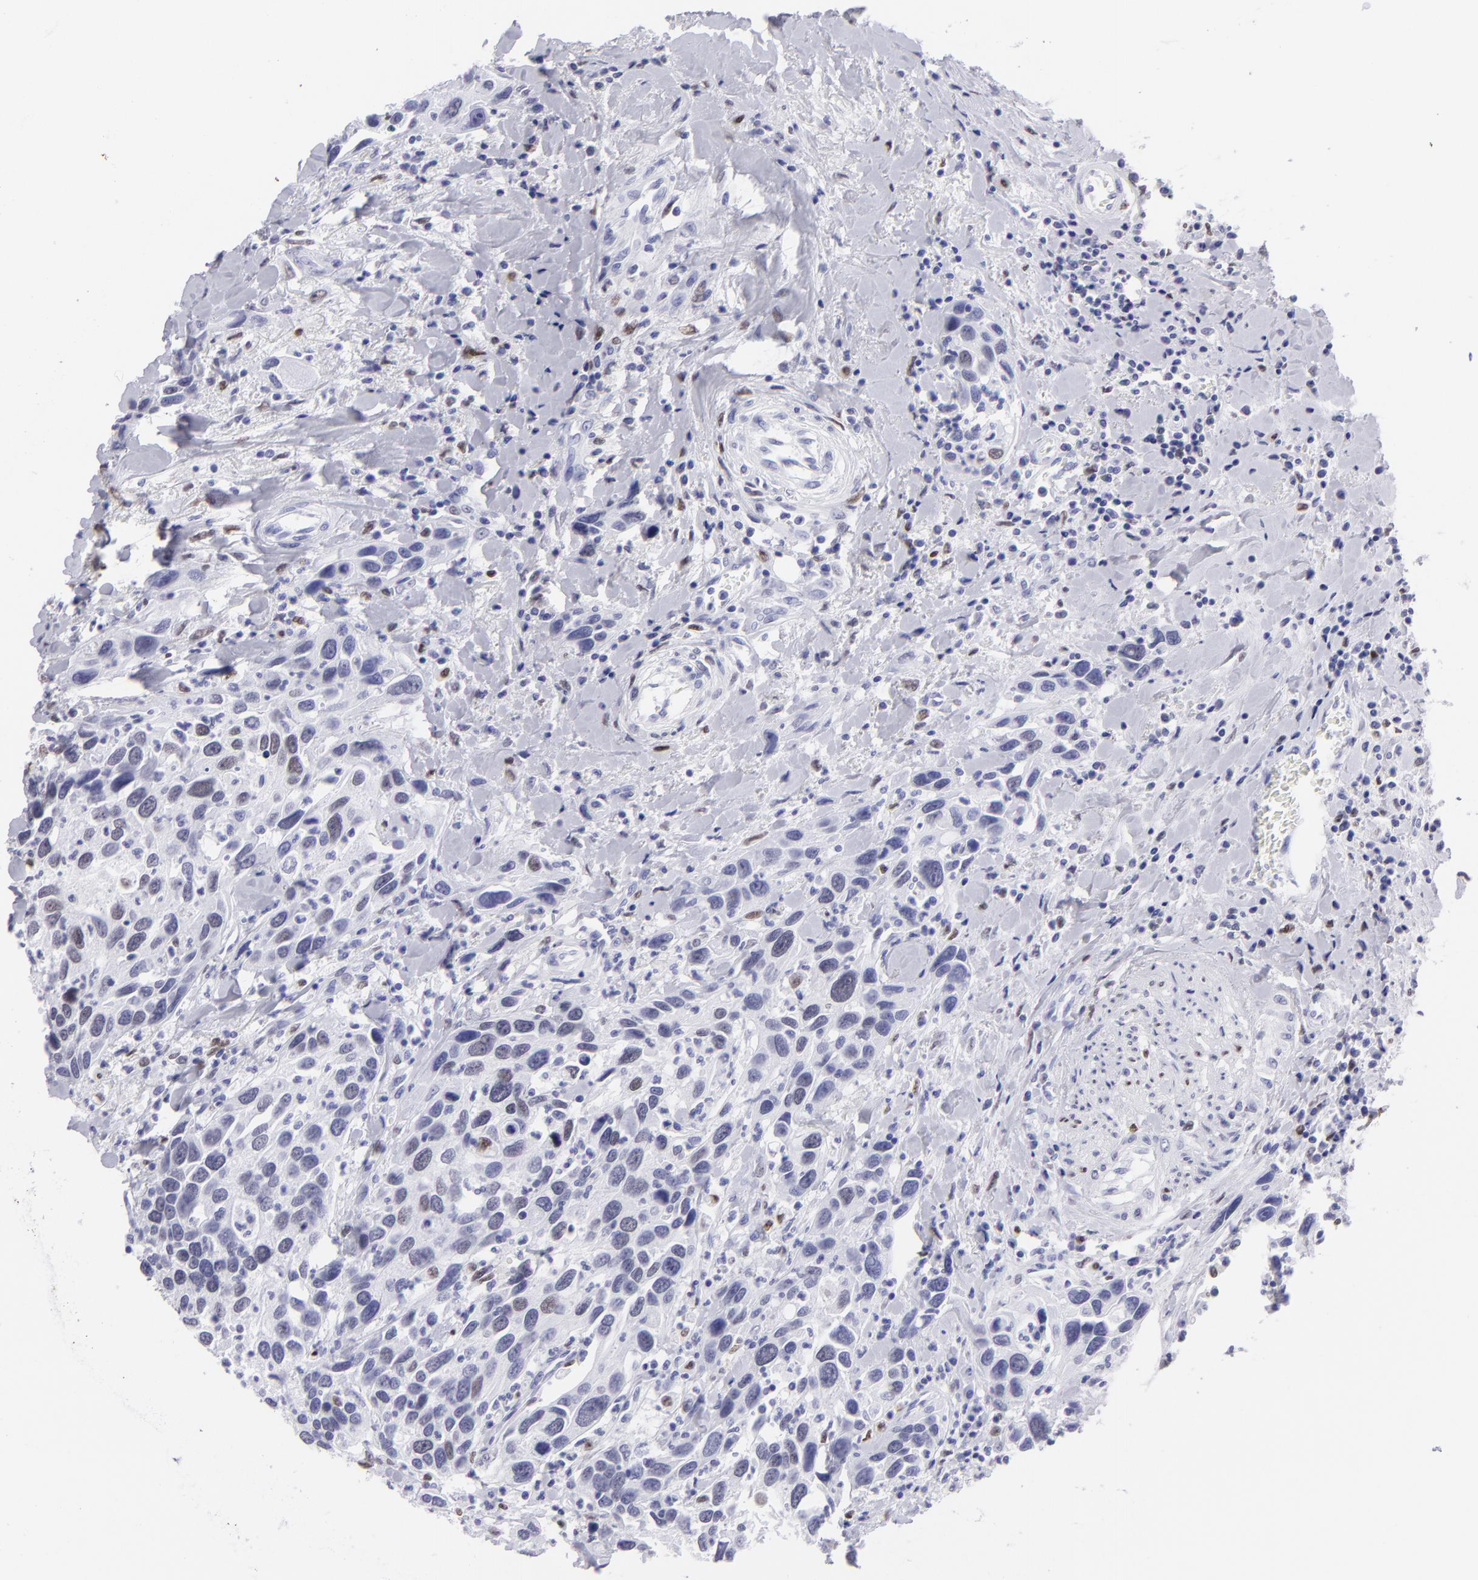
{"staining": {"intensity": "negative", "quantity": "none", "location": "none"}, "tissue": "urothelial cancer", "cell_type": "Tumor cells", "image_type": "cancer", "snomed": [{"axis": "morphology", "description": "Urothelial carcinoma, High grade"}, {"axis": "topography", "description": "Urinary bladder"}], "caption": "Immunohistochemical staining of human urothelial cancer exhibits no significant staining in tumor cells.", "gene": "MITF", "patient": {"sex": "male", "age": 66}}